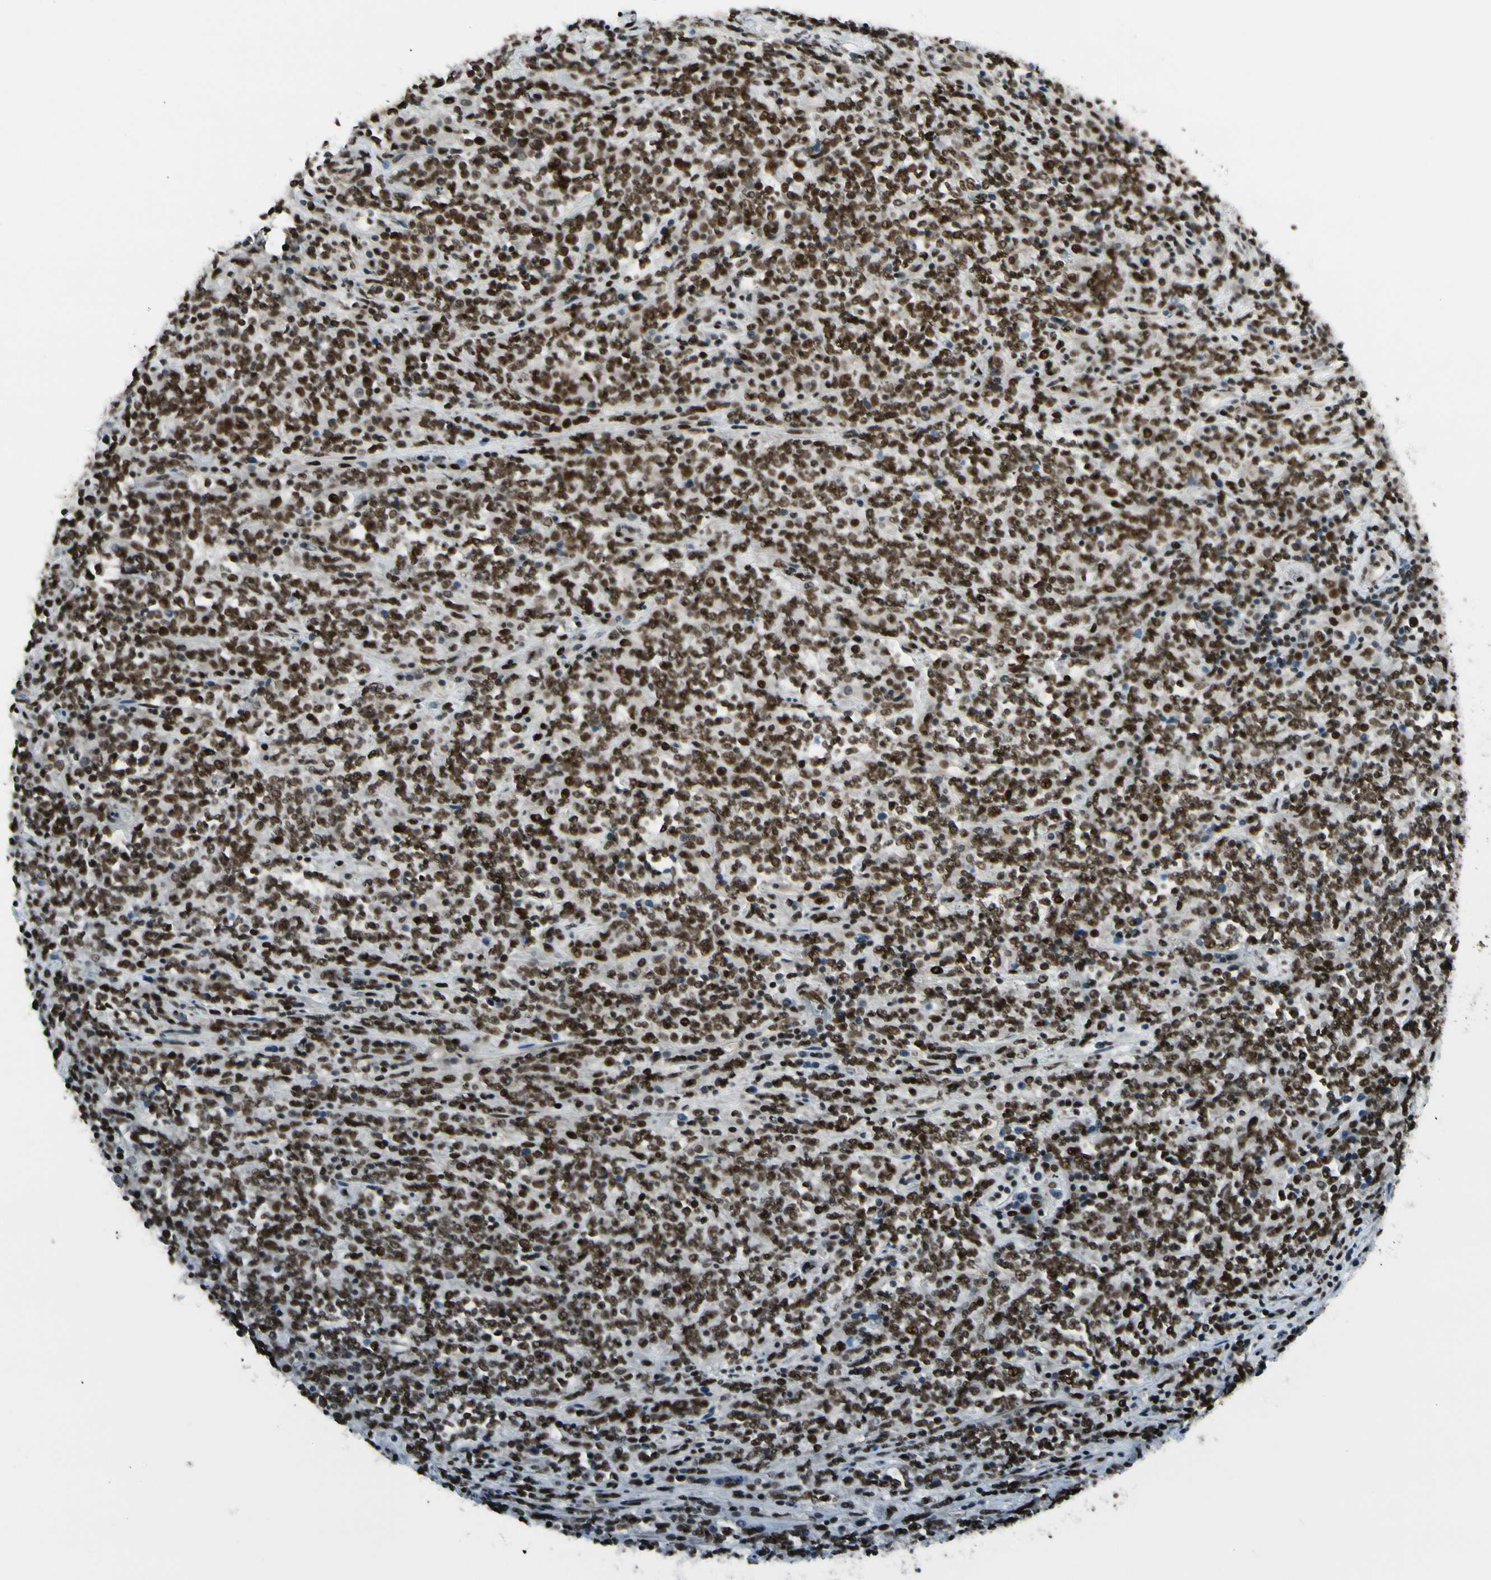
{"staining": {"intensity": "strong", "quantity": ">75%", "location": "nuclear"}, "tissue": "lymphoma", "cell_type": "Tumor cells", "image_type": "cancer", "snomed": [{"axis": "morphology", "description": "Malignant lymphoma, non-Hodgkin's type, High grade"}, {"axis": "topography", "description": "Soft tissue"}], "caption": "Immunohistochemical staining of lymphoma displays high levels of strong nuclear protein staining in approximately >75% of tumor cells. (IHC, brightfield microscopy, high magnification).", "gene": "CHAMP1", "patient": {"sex": "male", "age": 18}}